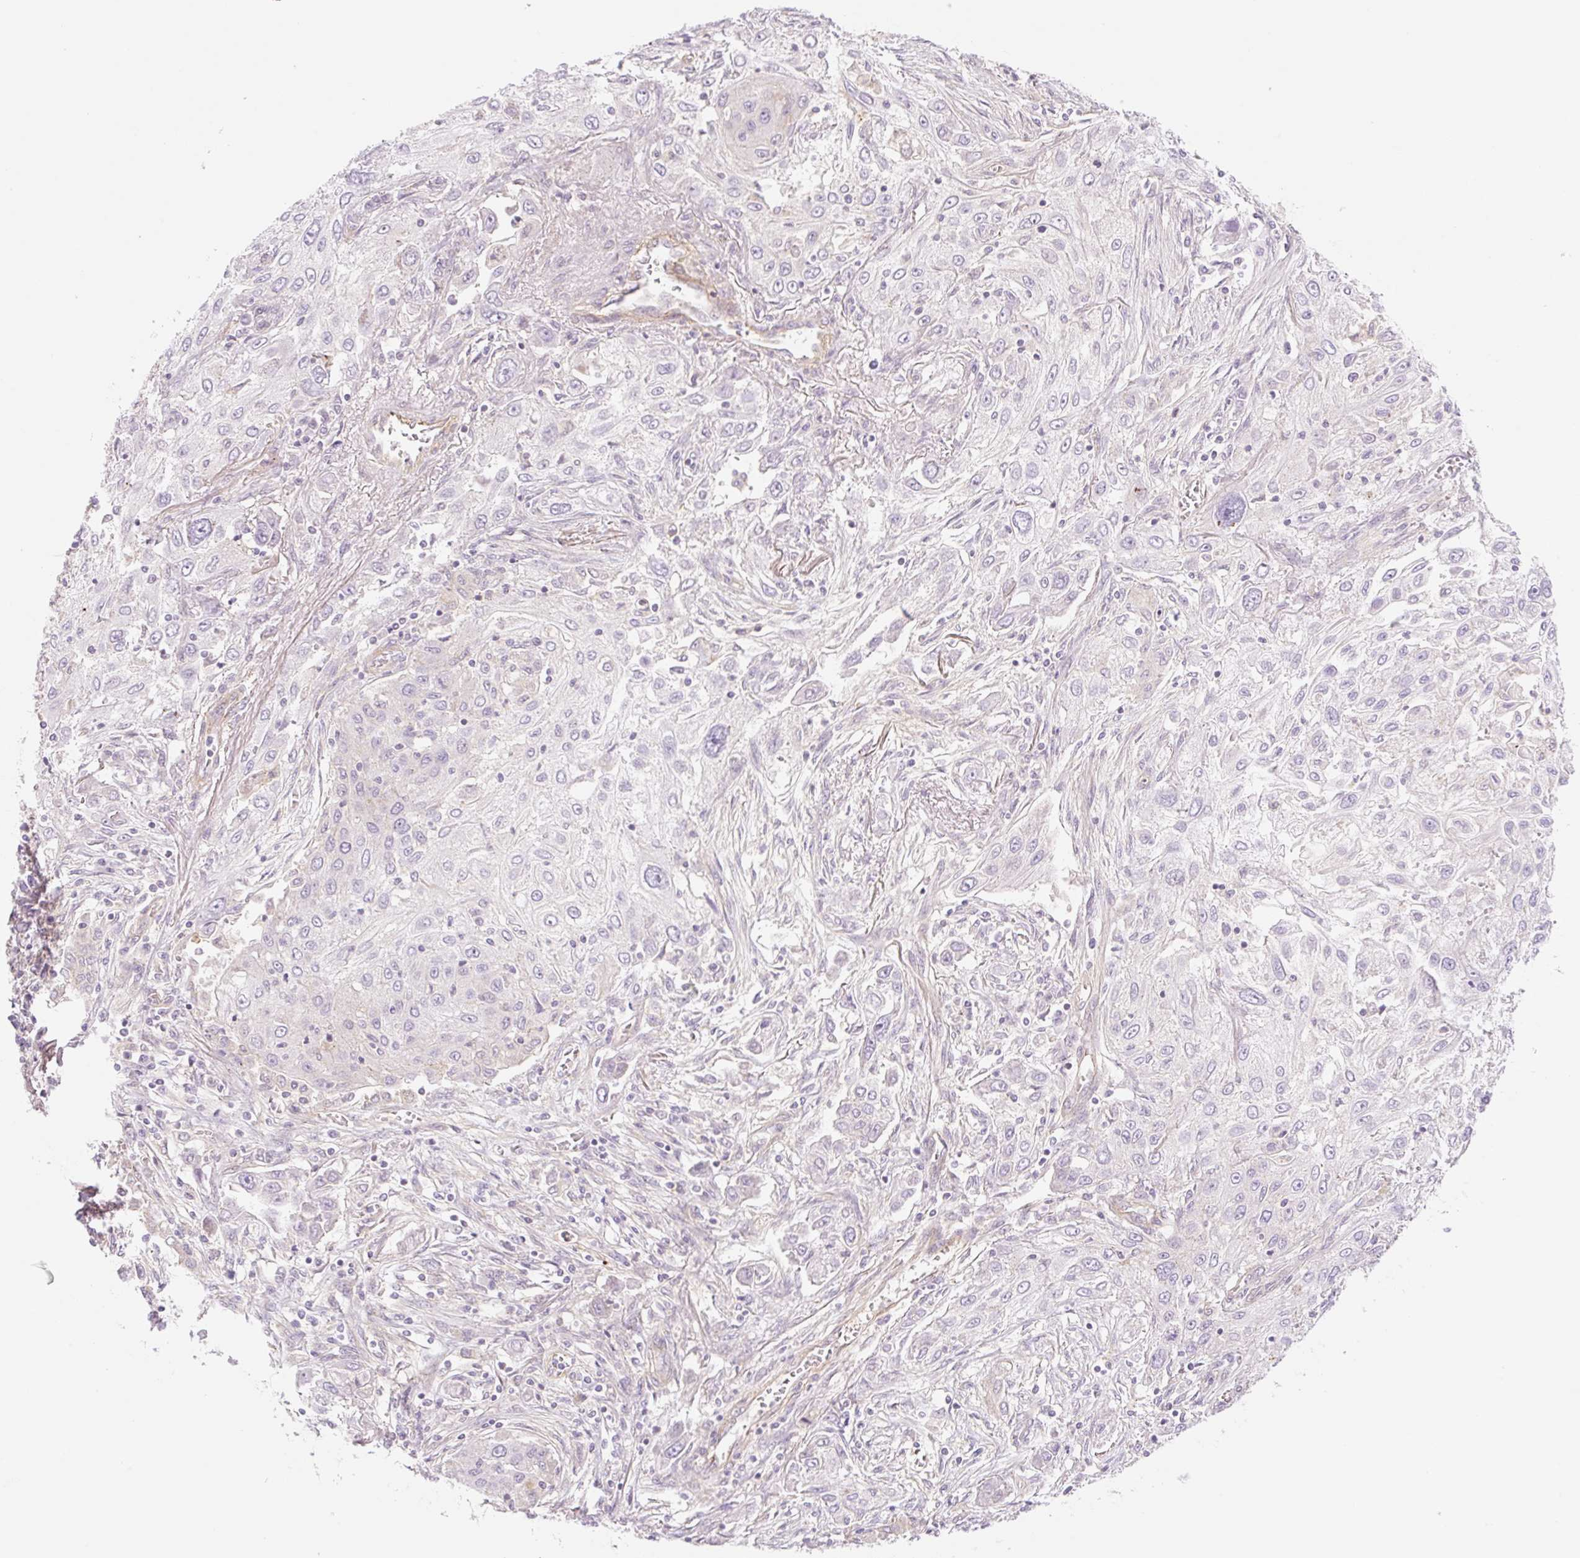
{"staining": {"intensity": "negative", "quantity": "none", "location": "none"}, "tissue": "lung cancer", "cell_type": "Tumor cells", "image_type": "cancer", "snomed": [{"axis": "morphology", "description": "Squamous cell carcinoma, NOS"}, {"axis": "topography", "description": "Lung"}], "caption": "There is no significant expression in tumor cells of lung cancer (squamous cell carcinoma). The staining was performed using DAB (3,3'-diaminobenzidine) to visualize the protein expression in brown, while the nuclei were stained in blue with hematoxylin (Magnification: 20x).", "gene": "NLRP5", "patient": {"sex": "female", "age": 69}}